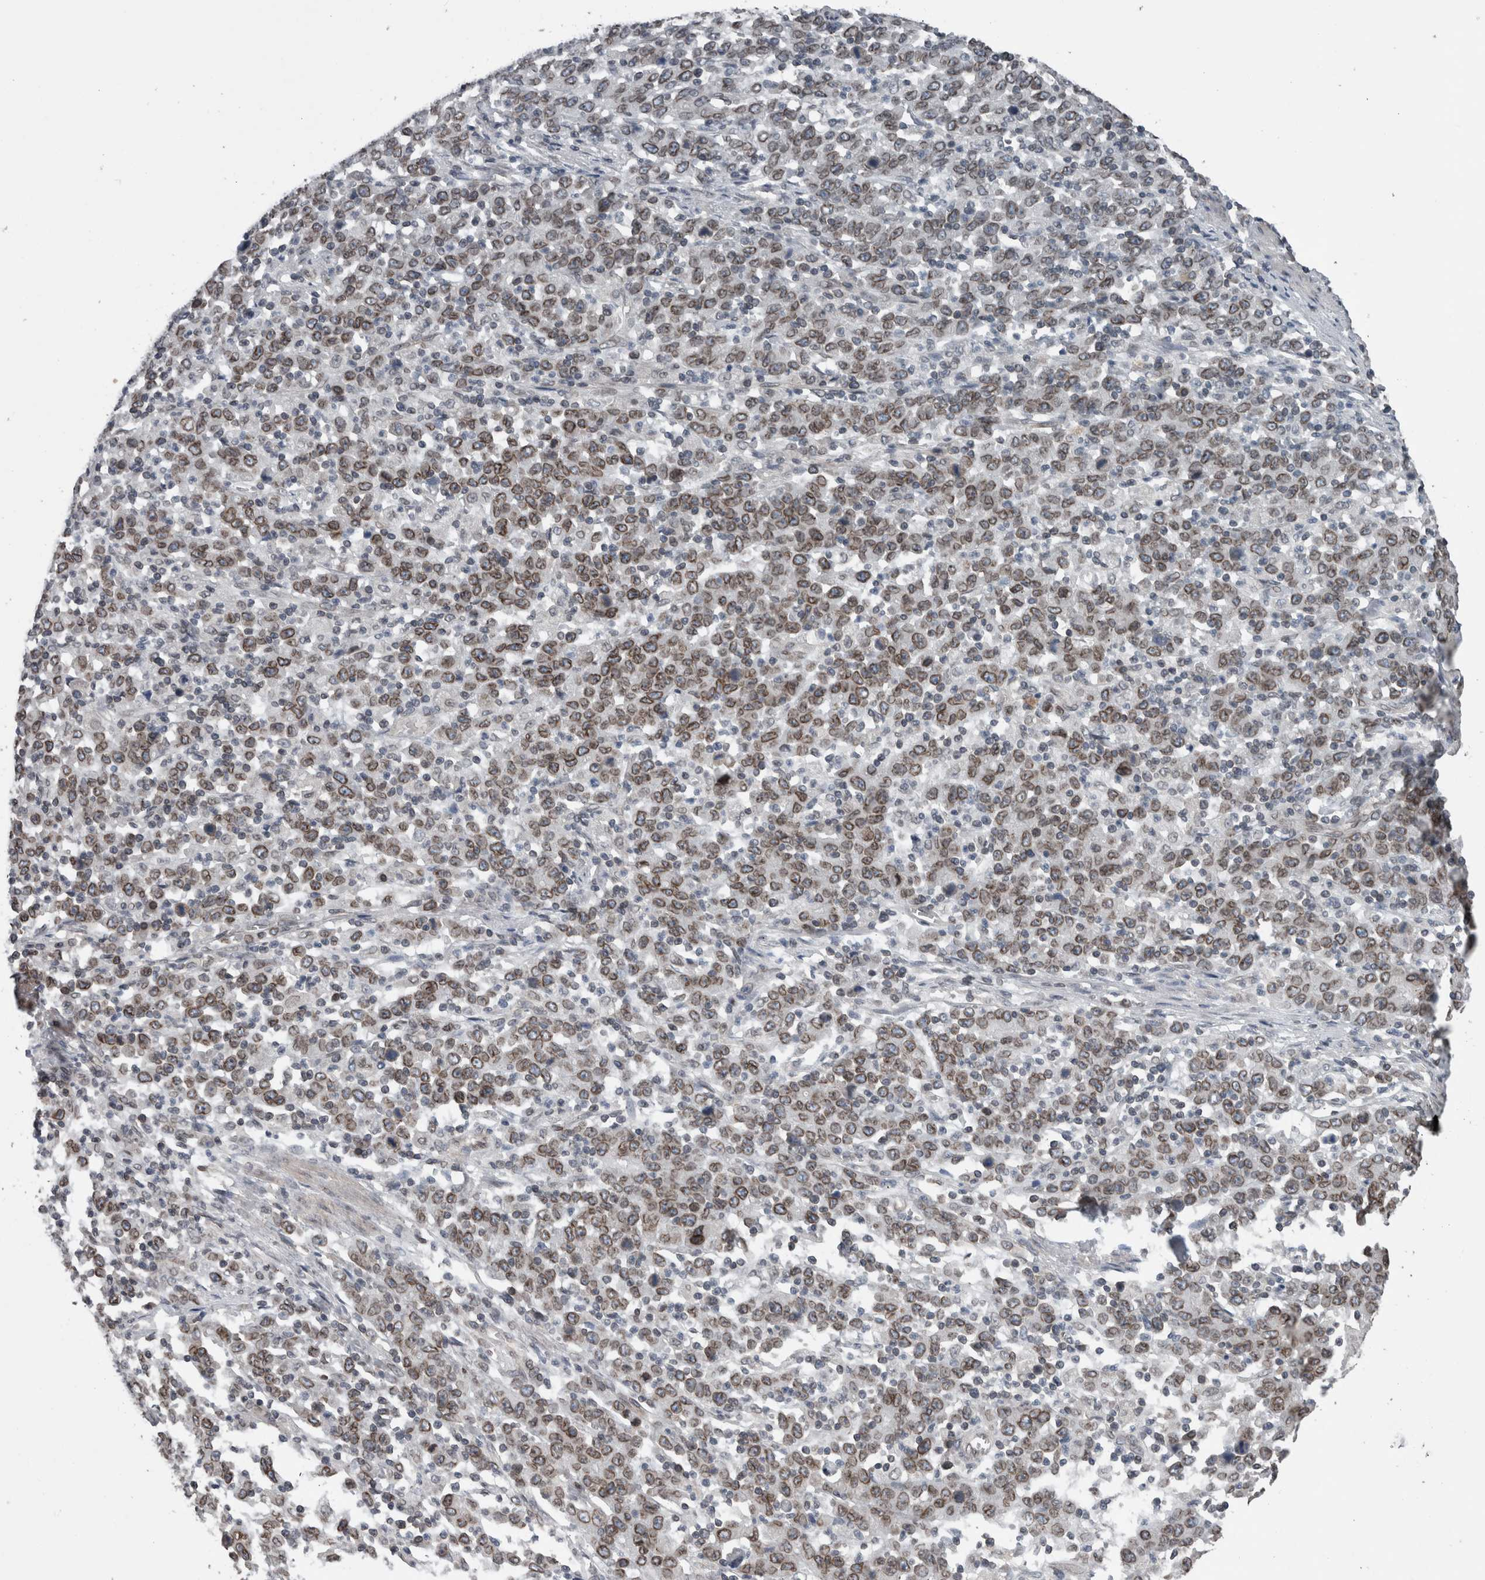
{"staining": {"intensity": "moderate", "quantity": ">75%", "location": "cytoplasmic/membranous,nuclear"}, "tissue": "stomach cancer", "cell_type": "Tumor cells", "image_type": "cancer", "snomed": [{"axis": "morphology", "description": "Adenocarcinoma, NOS"}, {"axis": "topography", "description": "Stomach, upper"}], "caption": "DAB immunohistochemical staining of stomach cancer demonstrates moderate cytoplasmic/membranous and nuclear protein positivity in about >75% of tumor cells. (DAB = brown stain, brightfield microscopy at high magnification).", "gene": "RANBP2", "patient": {"sex": "male", "age": 69}}